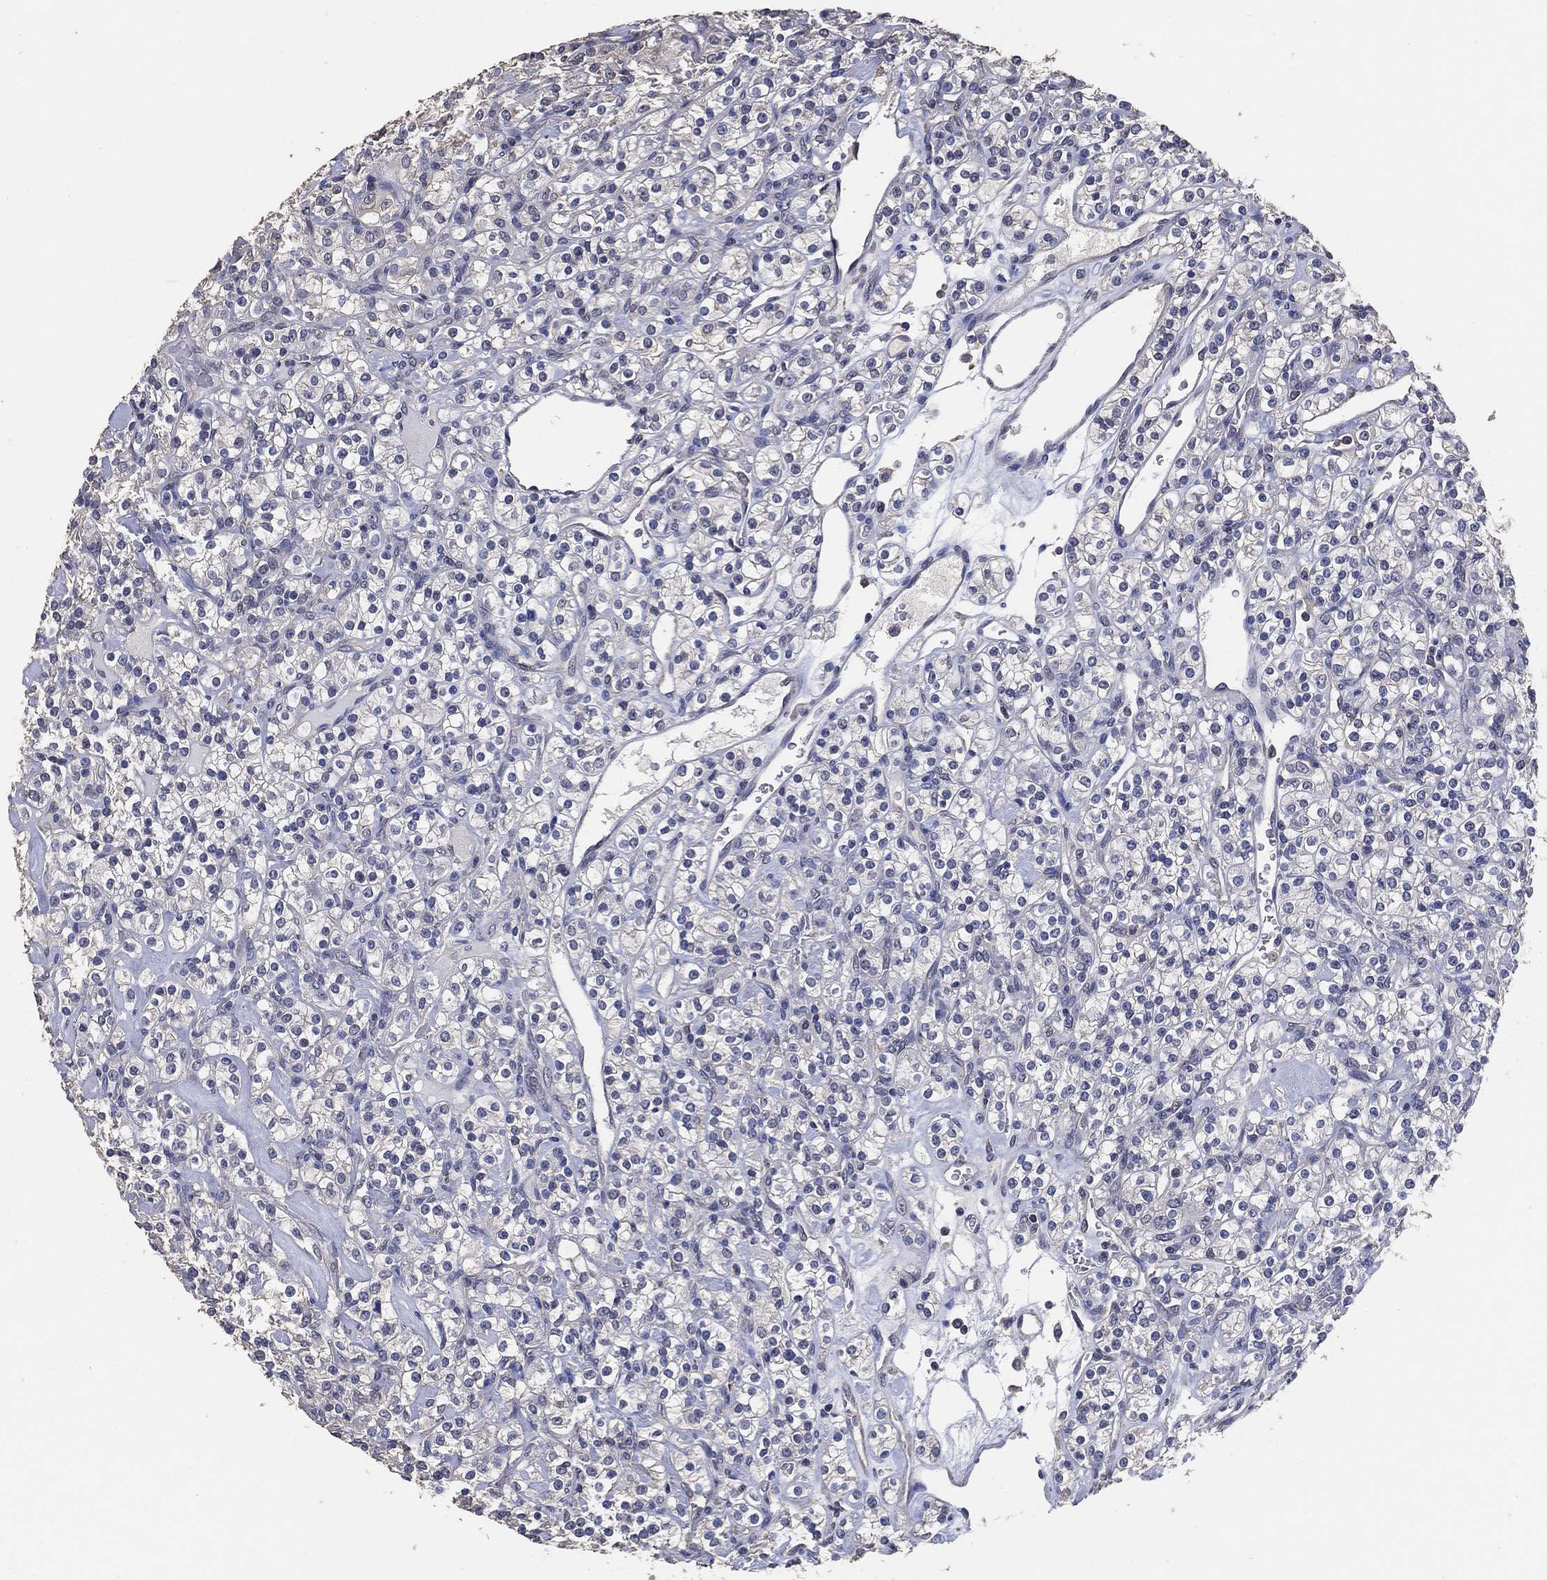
{"staining": {"intensity": "negative", "quantity": "none", "location": "none"}, "tissue": "renal cancer", "cell_type": "Tumor cells", "image_type": "cancer", "snomed": [{"axis": "morphology", "description": "Adenocarcinoma, NOS"}, {"axis": "topography", "description": "Kidney"}], "caption": "Renal cancer was stained to show a protein in brown. There is no significant positivity in tumor cells. The staining is performed using DAB (3,3'-diaminobenzidine) brown chromogen with nuclei counter-stained in using hematoxylin.", "gene": "KLK5", "patient": {"sex": "male", "age": 77}}